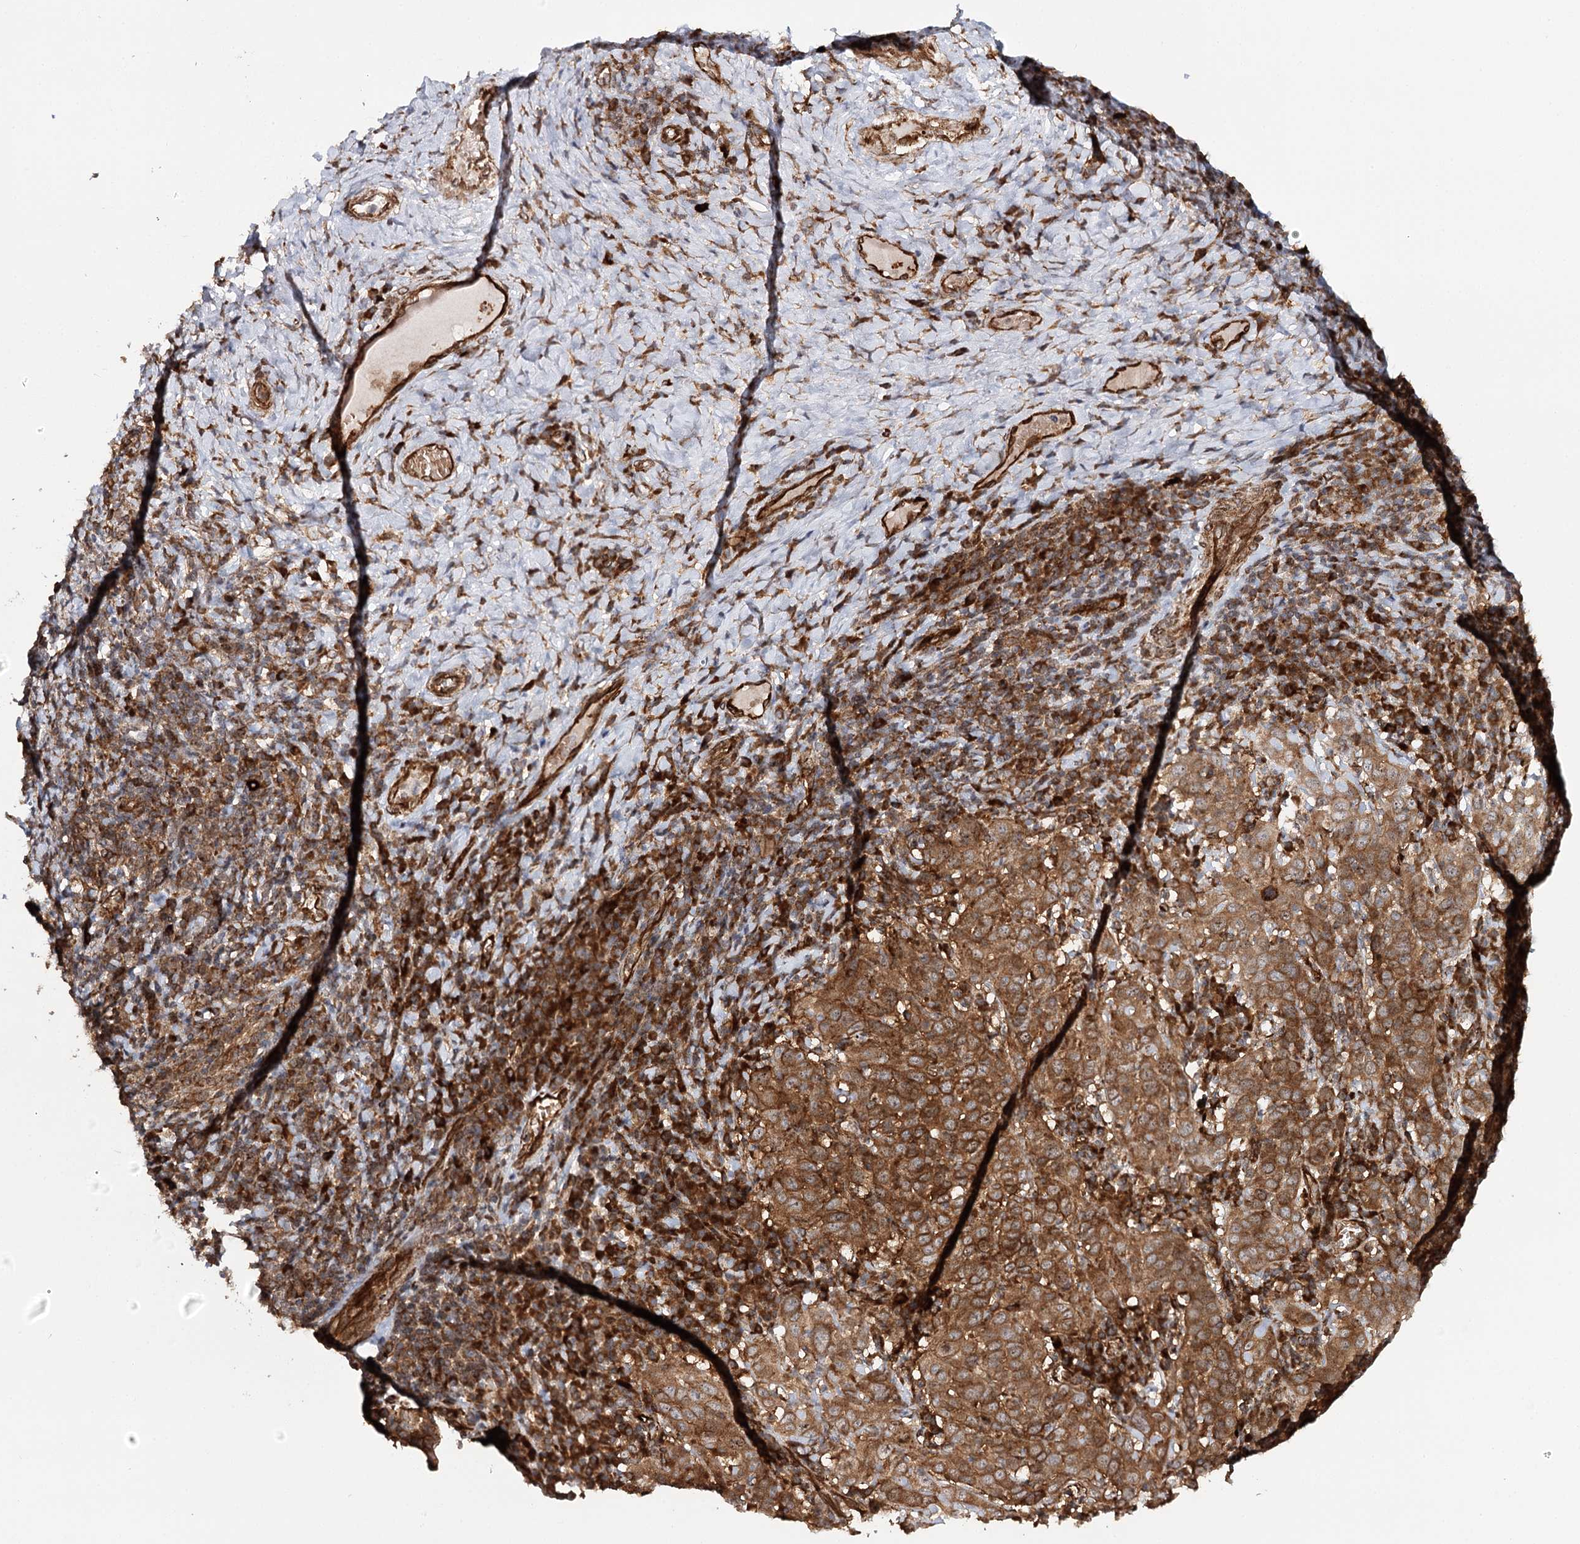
{"staining": {"intensity": "moderate", "quantity": ">75%", "location": "cytoplasmic/membranous"}, "tissue": "cervical cancer", "cell_type": "Tumor cells", "image_type": "cancer", "snomed": [{"axis": "morphology", "description": "Squamous cell carcinoma, NOS"}, {"axis": "topography", "description": "Cervix"}], "caption": "This image shows immunohistochemistry staining of cervical squamous cell carcinoma, with medium moderate cytoplasmic/membranous staining in about >75% of tumor cells.", "gene": "MKNK1", "patient": {"sex": "female", "age": 46}}